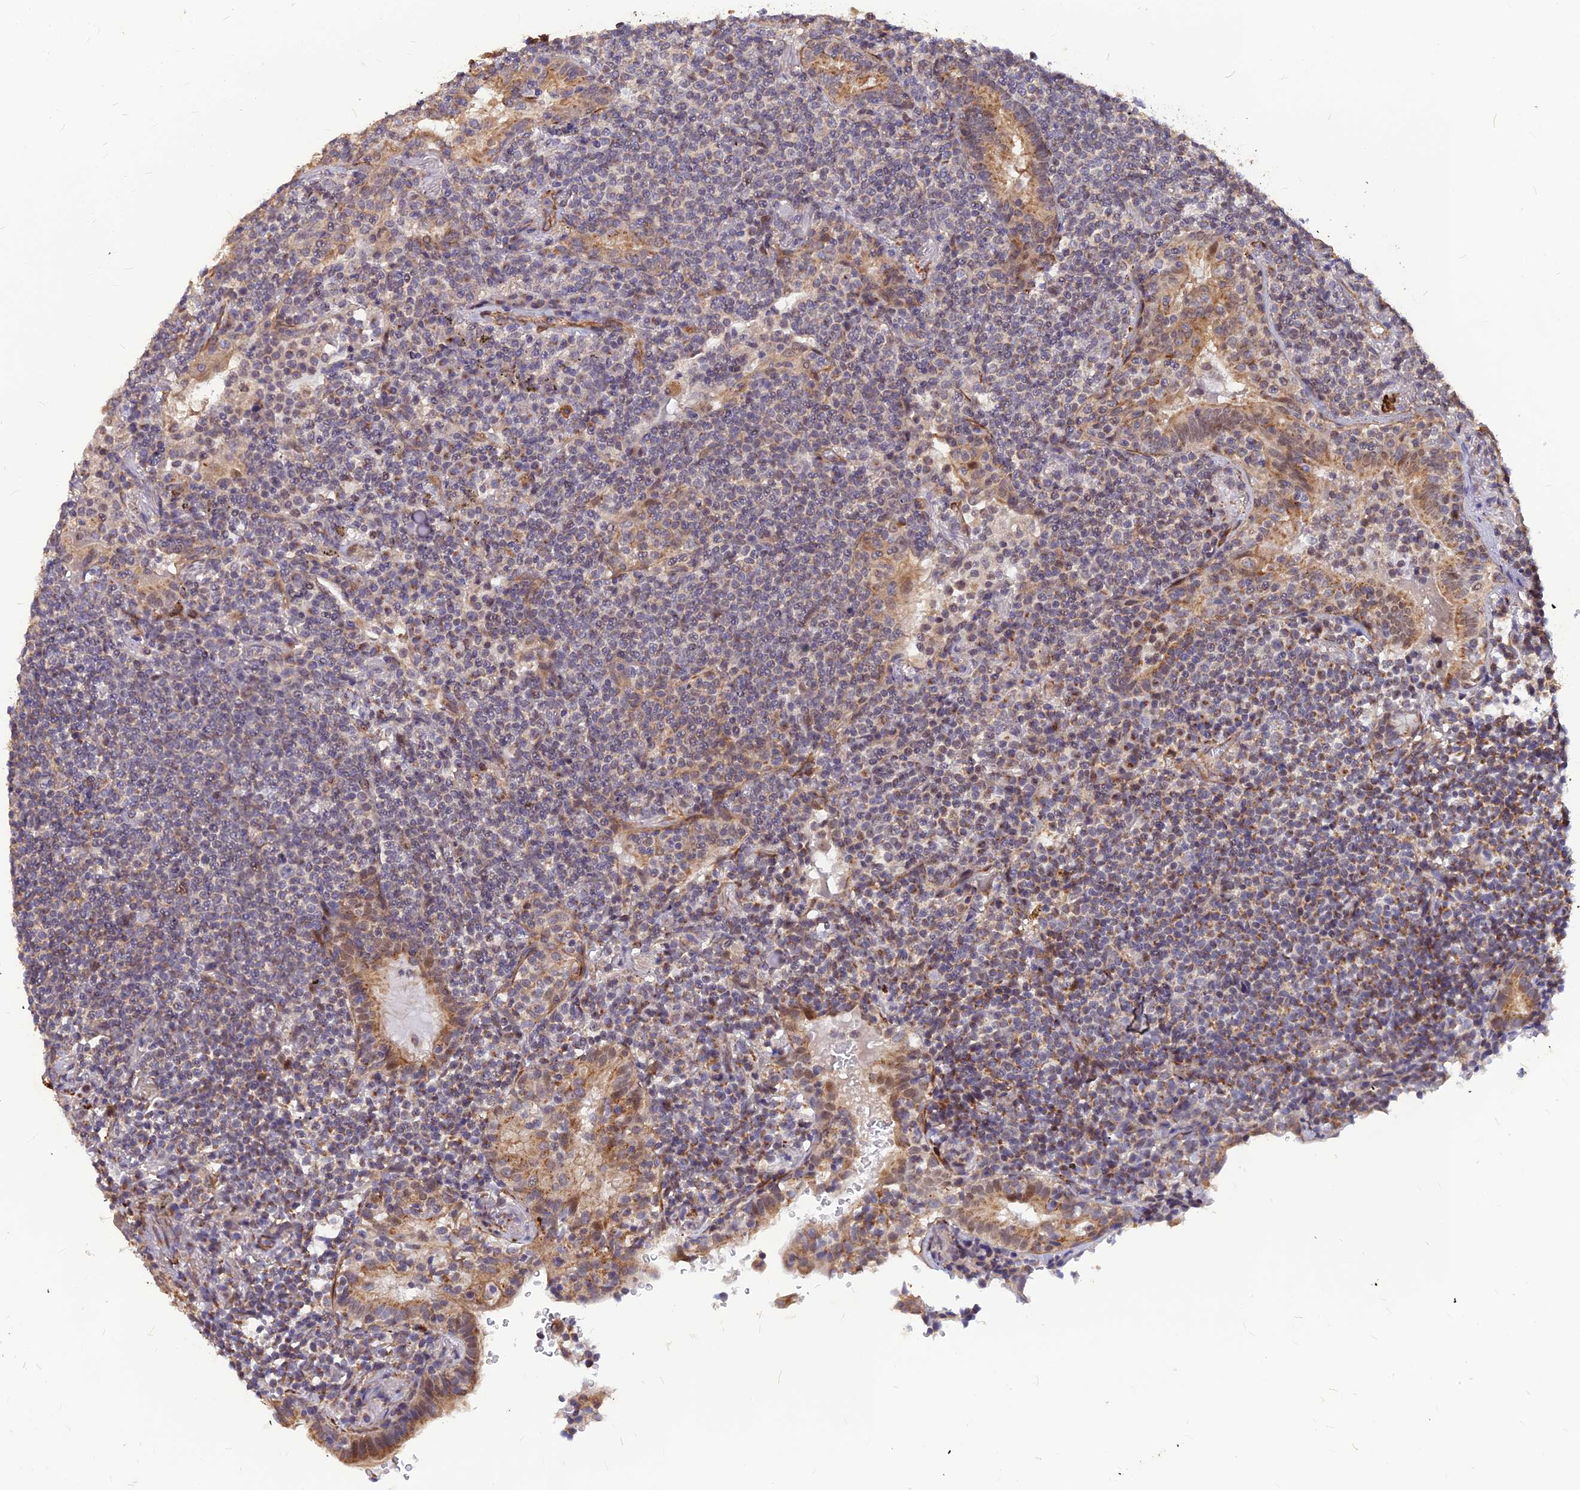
{"staining": {"intensity": "weak", "quantity": "25%-75%", "location": "cytoplasmic/membranous"}, "tissue": "lymphoma", "cell_type": "Tumor cells", "image_type": "cancer", "snomed": [{"axis": "morphology", "description": "Malignant lymphoma, non-Hodgkin's type, Low grade"}, {"axis": "topography", "description": "Lung"}], "caption": "This is a histology image of IHC staining of lymphoma, which shows weak positivity in the cytoplasmic/membranous of tumor cells.", "gene": "LEKR1", "patient": {"sex": "female", "age": 71}}